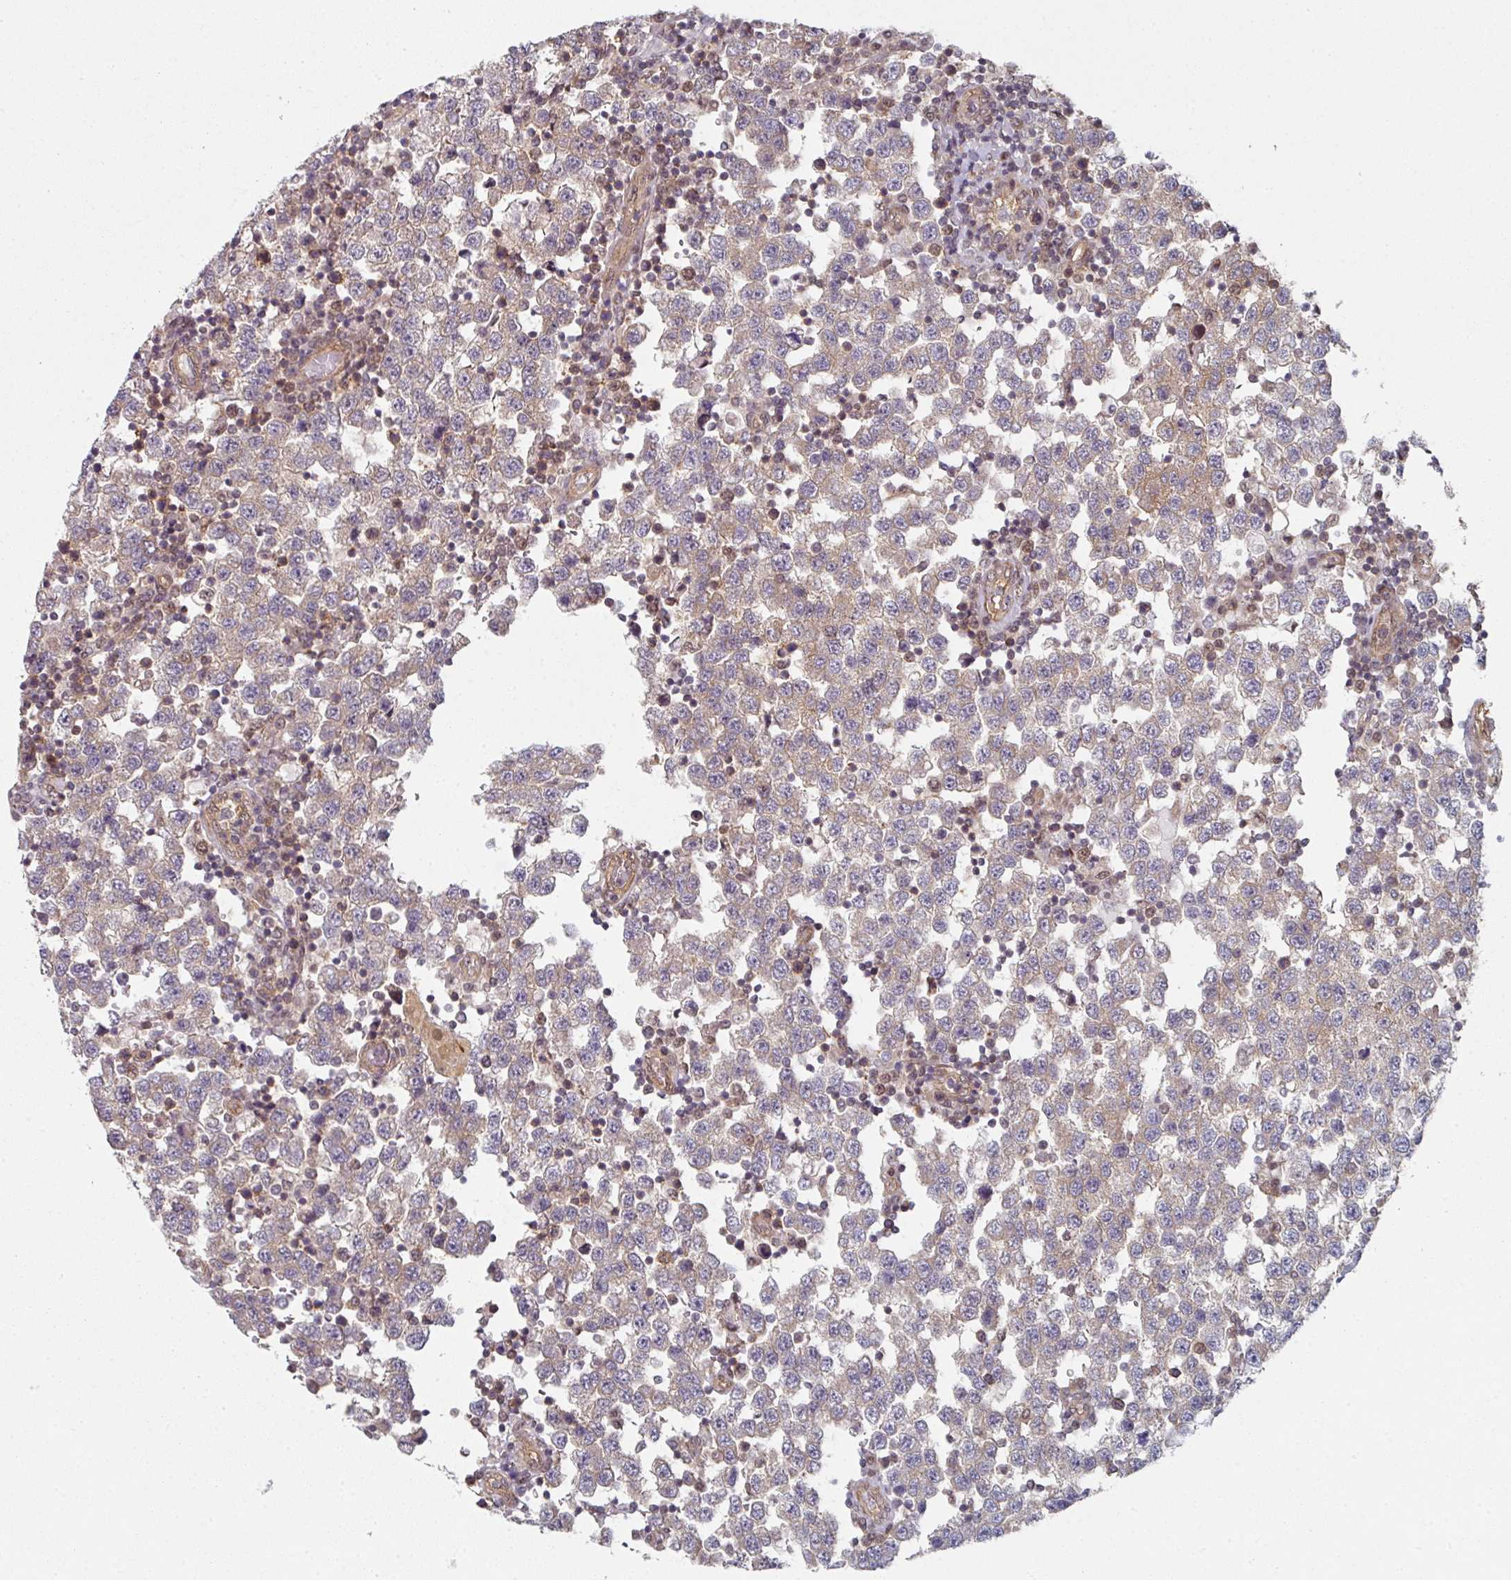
{"staining": {"intensity": "weak", "quantity": "25%-75%", "location": "cytoplasmic/membranous"}, "tissue": "testis cancer", "cell_type": "Tumor cells", "image_type": "cancer", "snomed": [{"axis": "morphology", "description": "Seminoma, NOS"}, {"axis": "topography", "description": "Testis"}], "caption": "Human testis seminoma stained for a protein (brown) shows weak cytoplasmic/membranous positive staining in about 25%-75% of tumor cells.", "gene": "PSME3IP1", "patient": {"sex": "male", "age": 34}}